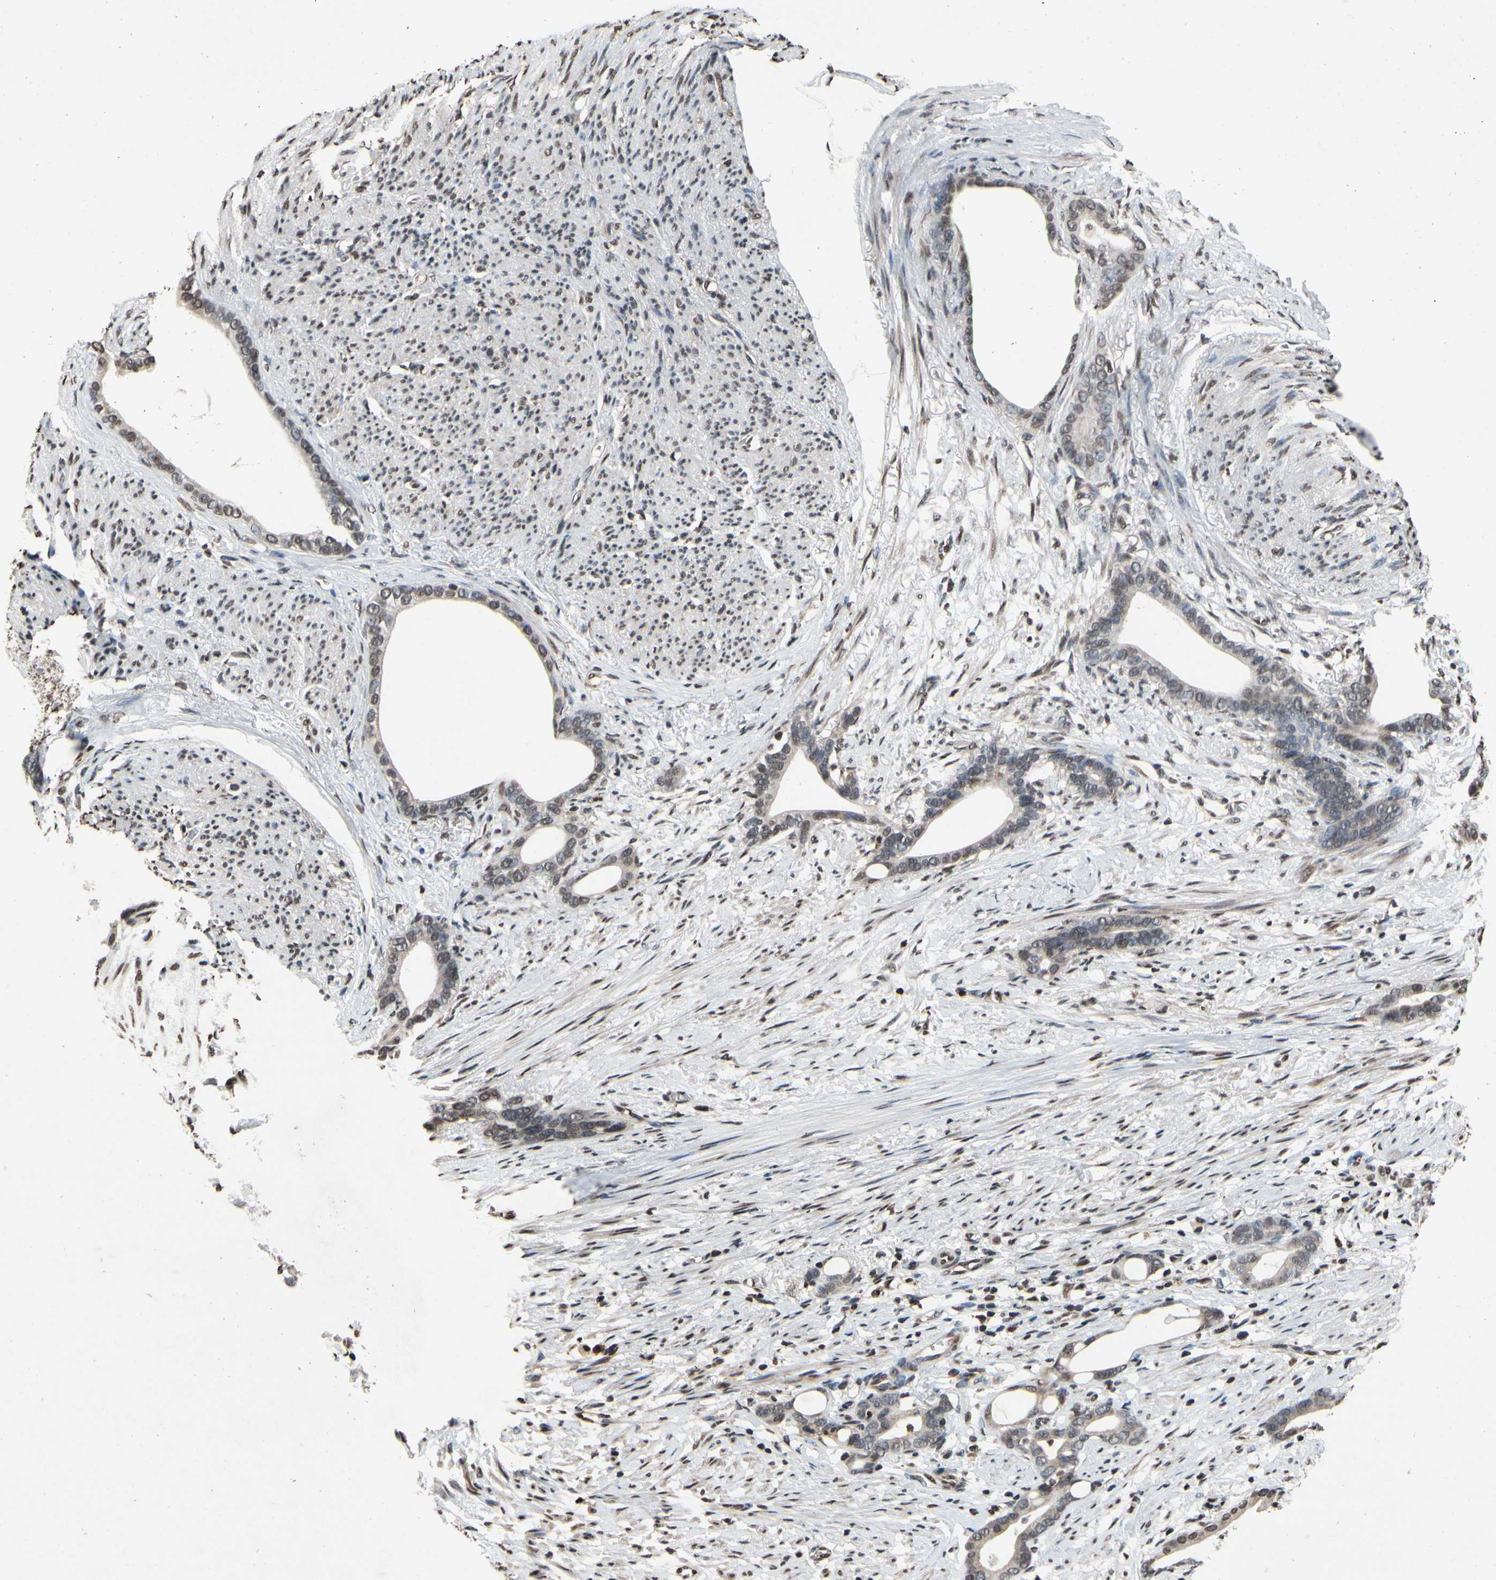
{"staining": {"intensity": "negative", "quantity": "none", "location": "none"}, "tissue": "stomach cancer", "cell_type": "Tumor cells", "image_type": "cancer", "snomed": [{"axis": "morphology", "description": "Adenocarcinoma, NOS"}, {"axis": "topography", "description": "Stomach"}], "caption": "This is a histopathology image of immunohistochemistry (IHC) staining of stomach adenocarcinoma, which shows no staining in tumor cells.", "gene": "HIPK2", "patient": {"sex": "female", "age": 75}}